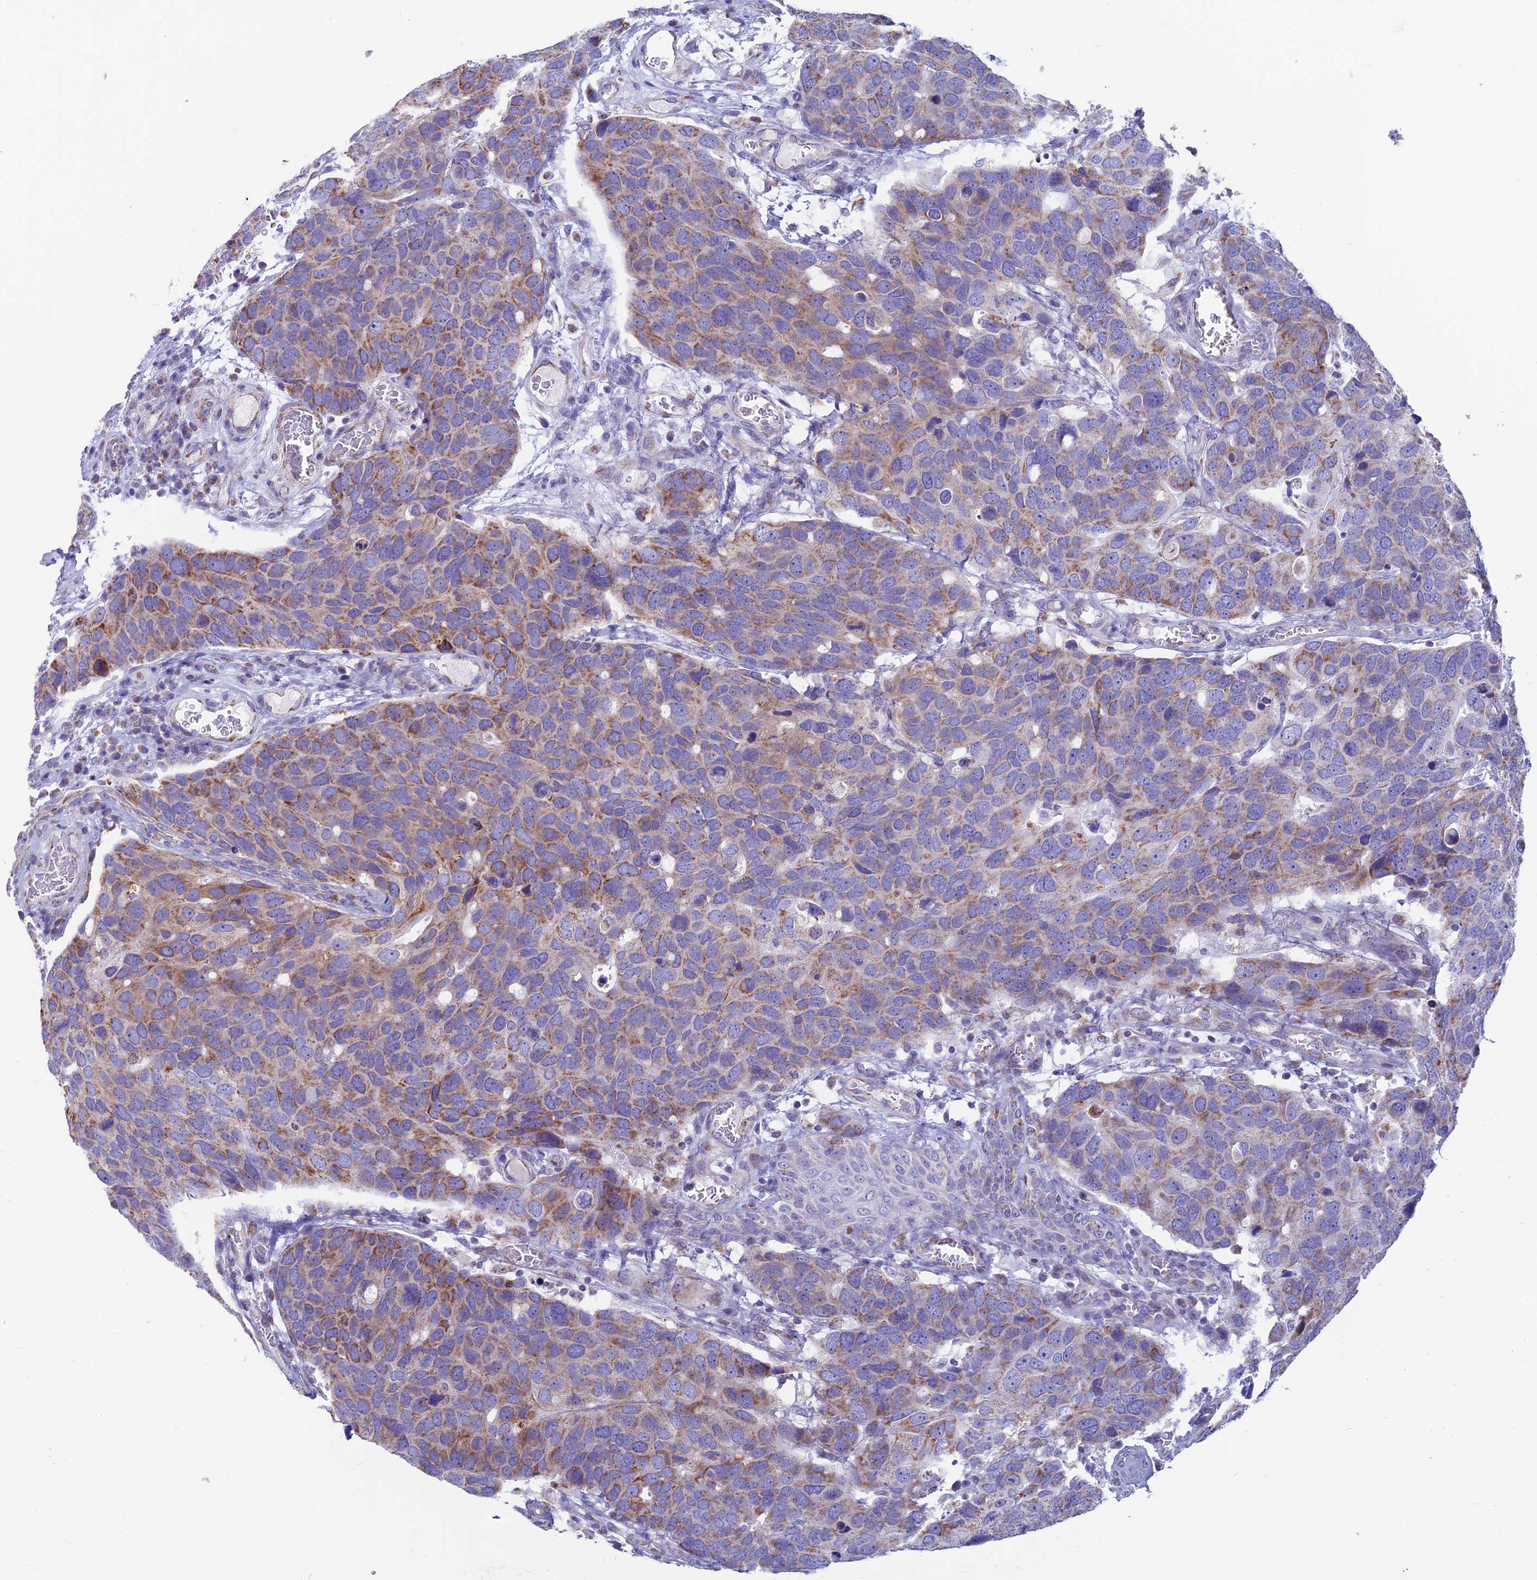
{"staining": {"intensity": "moderate", "quantity": "25%-75%", "location": "cytoplasmic/membranous"}, "tissue": "breast cancer", "cell_type": "Tumor cells", "image_type": "cancer", "snomed": [{"axis": "morphology", "description": "Duct carcinoma"}, {"axis": "topography", "description": "Breast"}], "caption": "Breast invasive ductal carcinoma stained for a protein reveals moderate cytoplasmic/membranous positivity in tumor cells. The protein is stained brown, and the nuclei are stained in blue (DAB IHC with brightfield microscopy, high magnification).", "gene": "CS", "patient": {"sex": "female", "age": 83}}